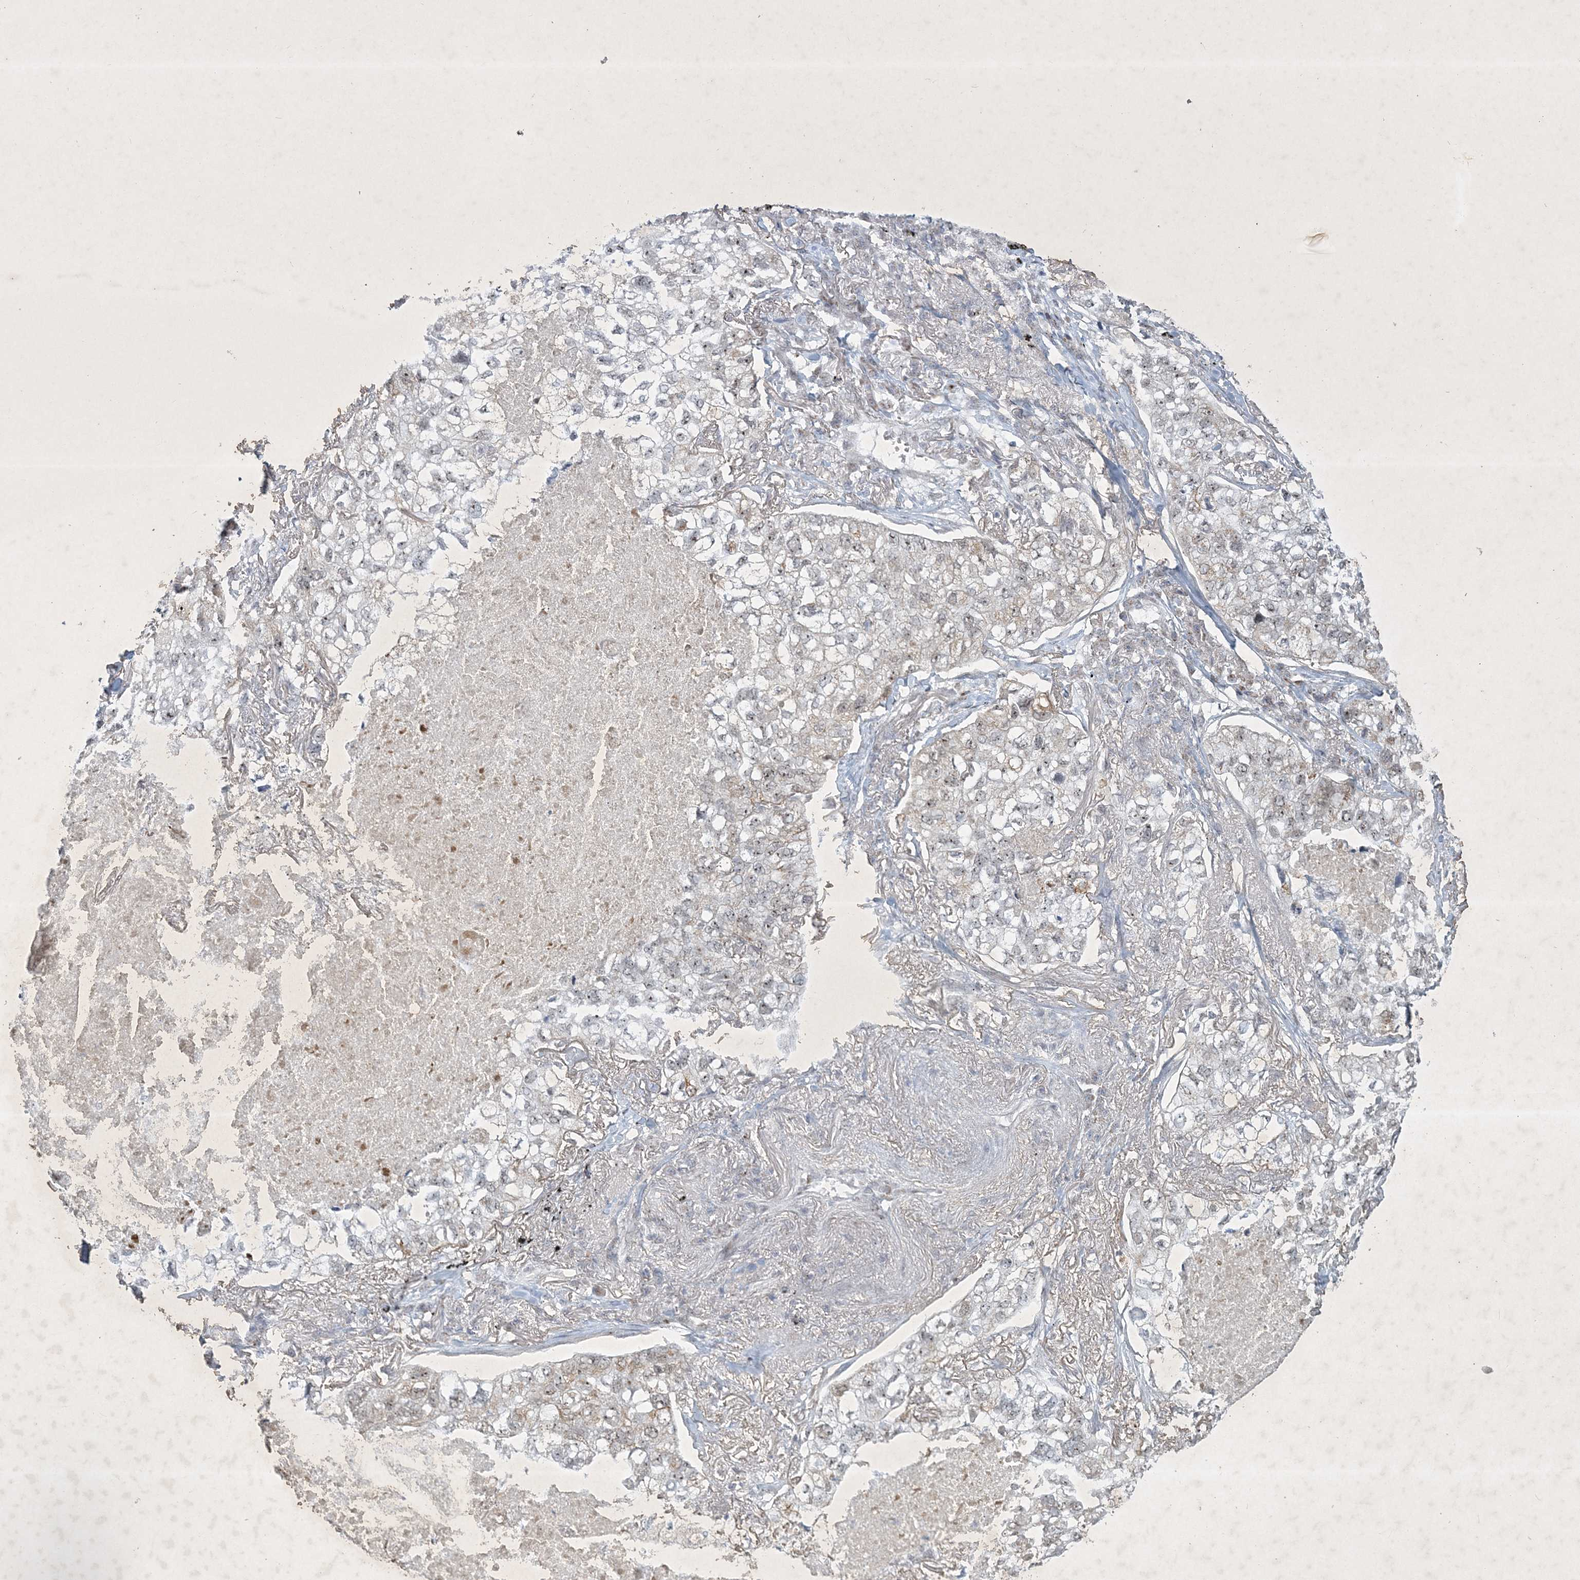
{"staining": {"intensity": "negative", "quantity": "none", "location": "none"}, "tissue": "lung cancer", "cell_type": "Tumor cells", "image_type": "cancer", "snomed": [{"axis": "morphology", "description": "Adenocarcinoma, NOS"}, {"axis": "topography", "description": "Lung"}], "caption": "The histopathology image shows no staining of tumor cells in lung cancer (adenocarcinoma).", "gene": "ZBTB9", "patient": {"sex": "male", "age": 65}}